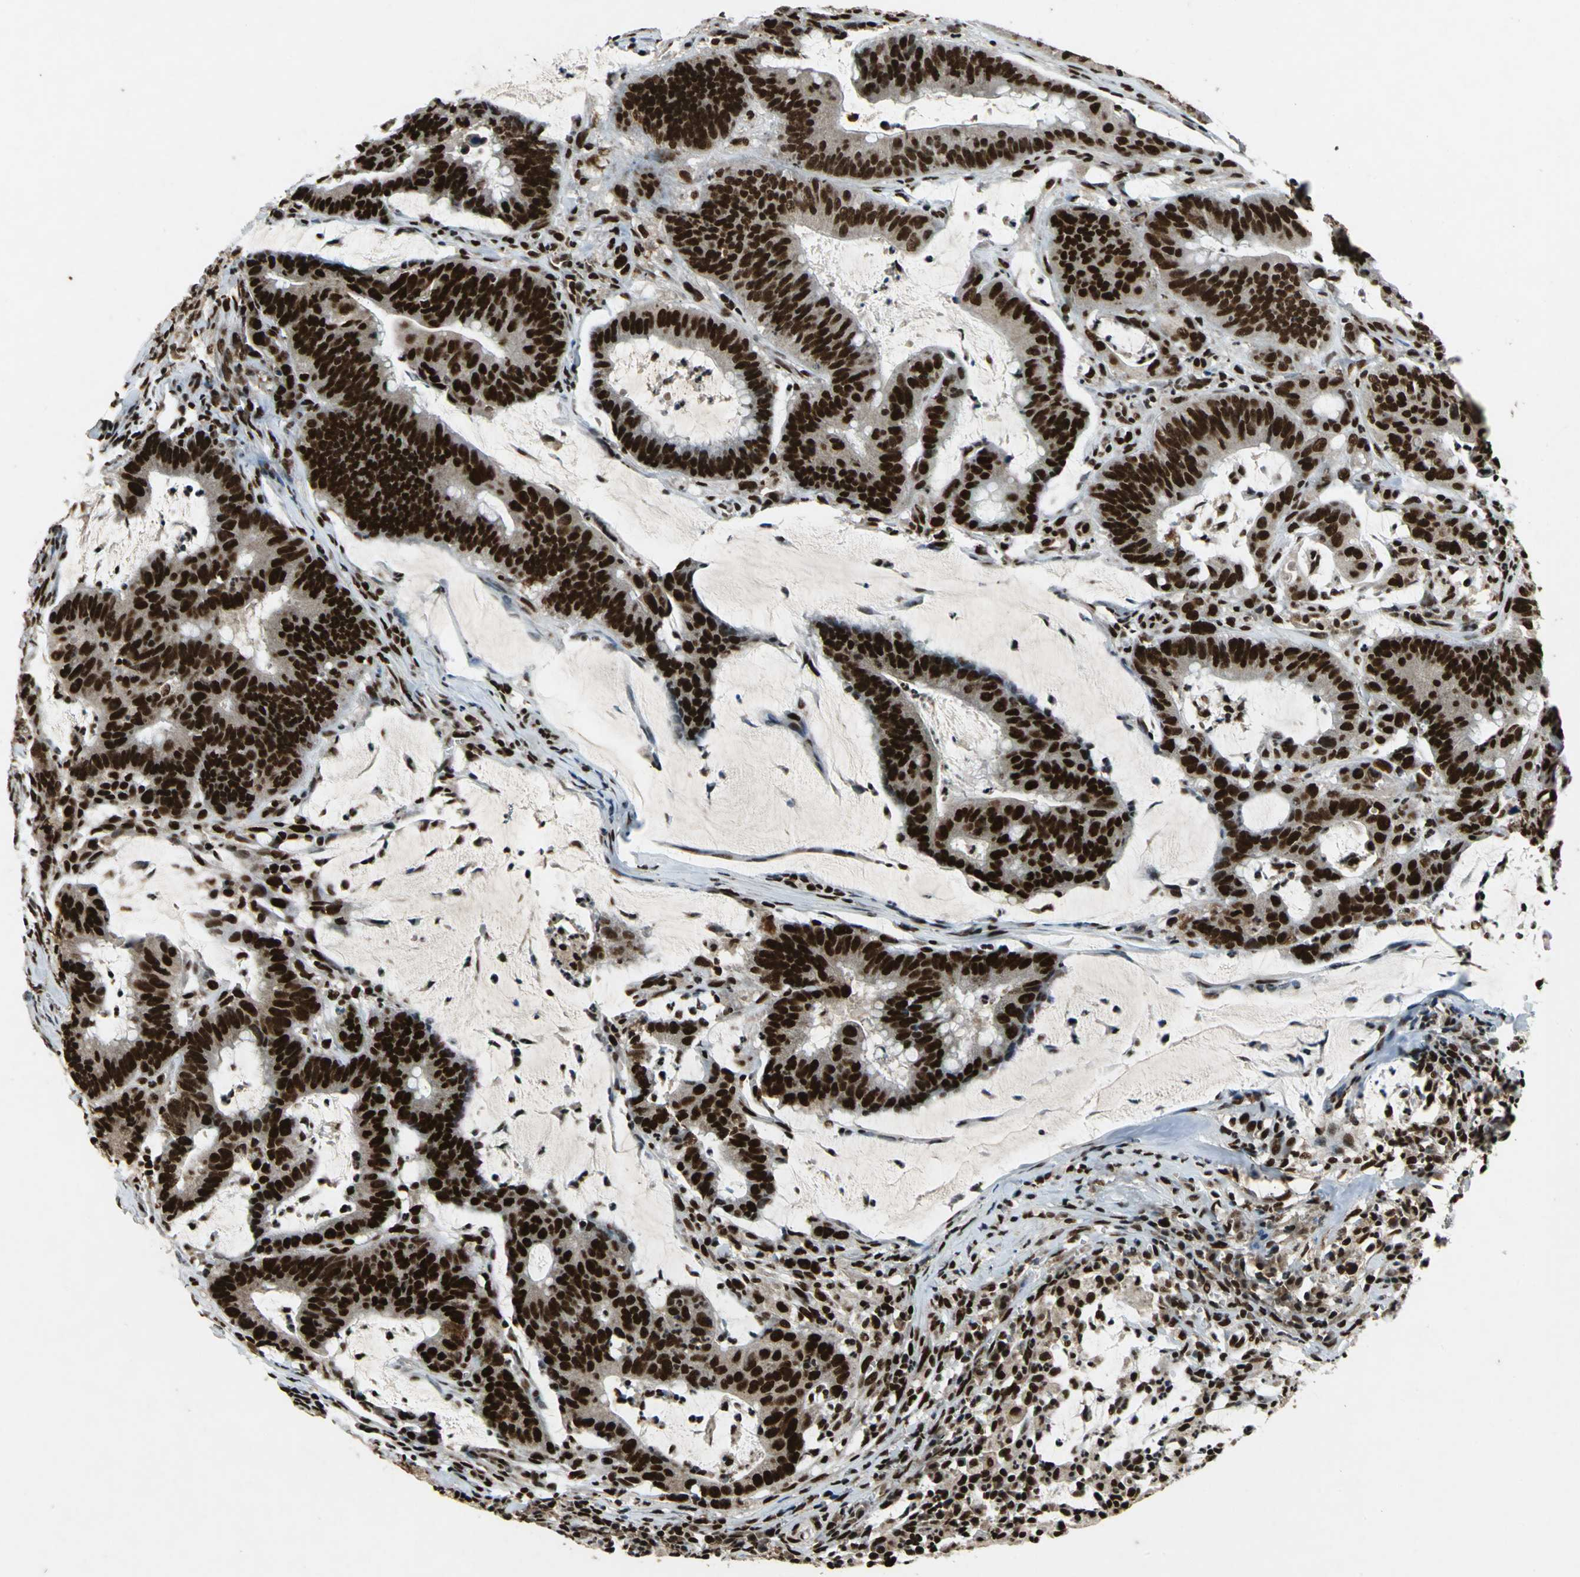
{"staining": {"intensity": "strong", "quantity": ">75%", "location": "nuclear"}, "tissue": "colorectal cancer", "cell_type": "Tumor cells", "image_type": "cancer", "snomed": [{"axis": "morphology", "description": "Adenocarcinoma, NOS"}, {"axis": "topography", "description": "Colon"}], "caption": "Immunohistochemical staining of colorectal cancer shows strong nuclear protein positivity in approximately >75% of tumor cells.", "gene": "MTA2", "patient": {"sex": "male", "age": 45}}